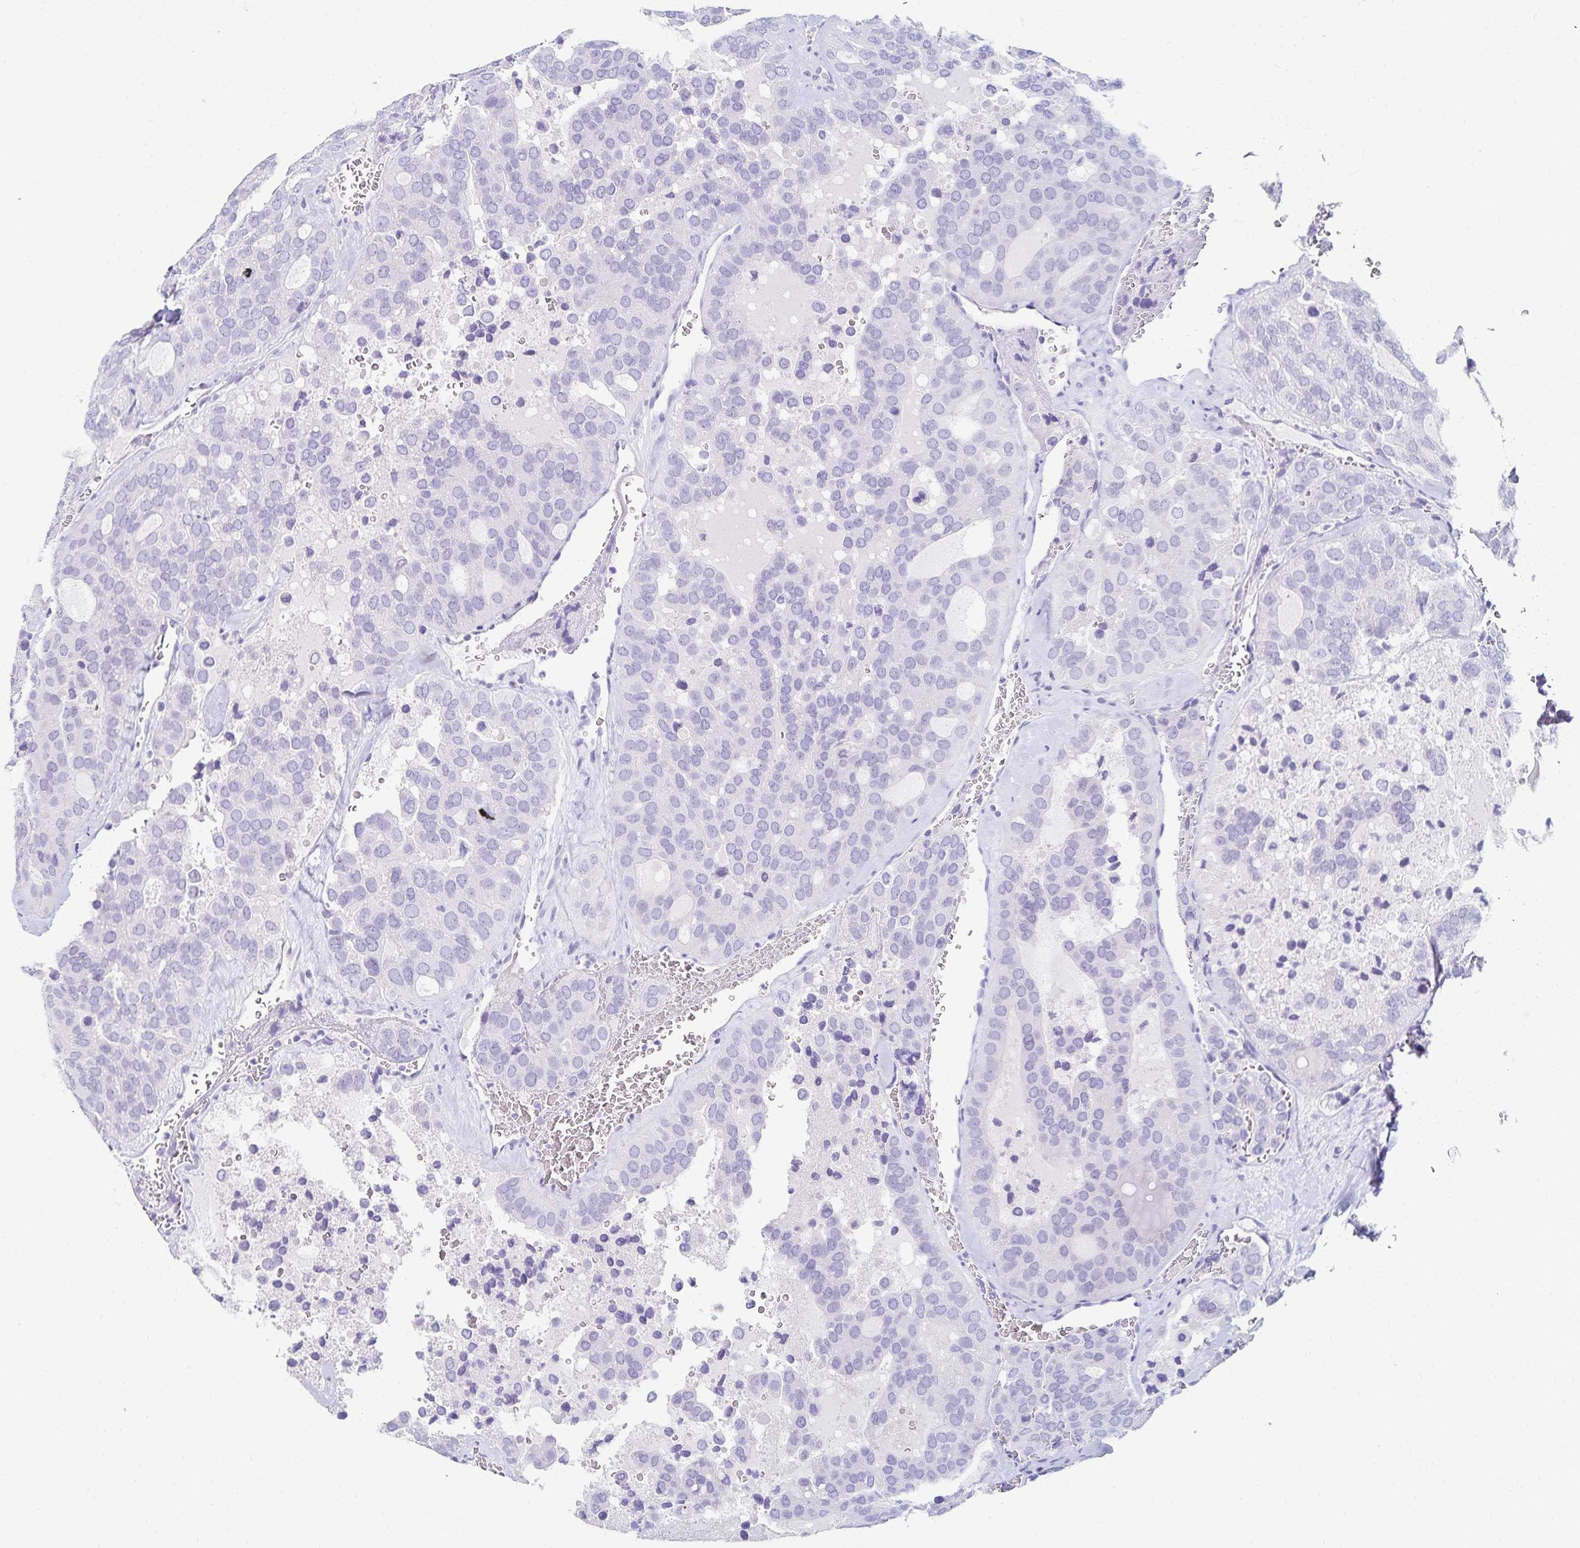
{"staining": {"intensity": "negative", "quantity": "none", "location": "none"}, "tissue": "thyroid cancer", "cell_type": "Tumor cells", "image_type": "cancer", "snomed": [{"axis": "morphology", "description": "Follicular adenoma carcinoma, NOS"}, {"axis": "topography", "description": "Thyroid gland"}], "caption": "This image is of thyroid cancer (follicular adenoma carcinoma) stained with IHC to label a protein in brown with the nuclei are counter-stained blue. There is no staining in tumor cells. (DAB (3,3'-diaminobenzidine) IHC, high magnification).", "gene": "C2orf50", "patient": {"sex": "male", "age": 75}}